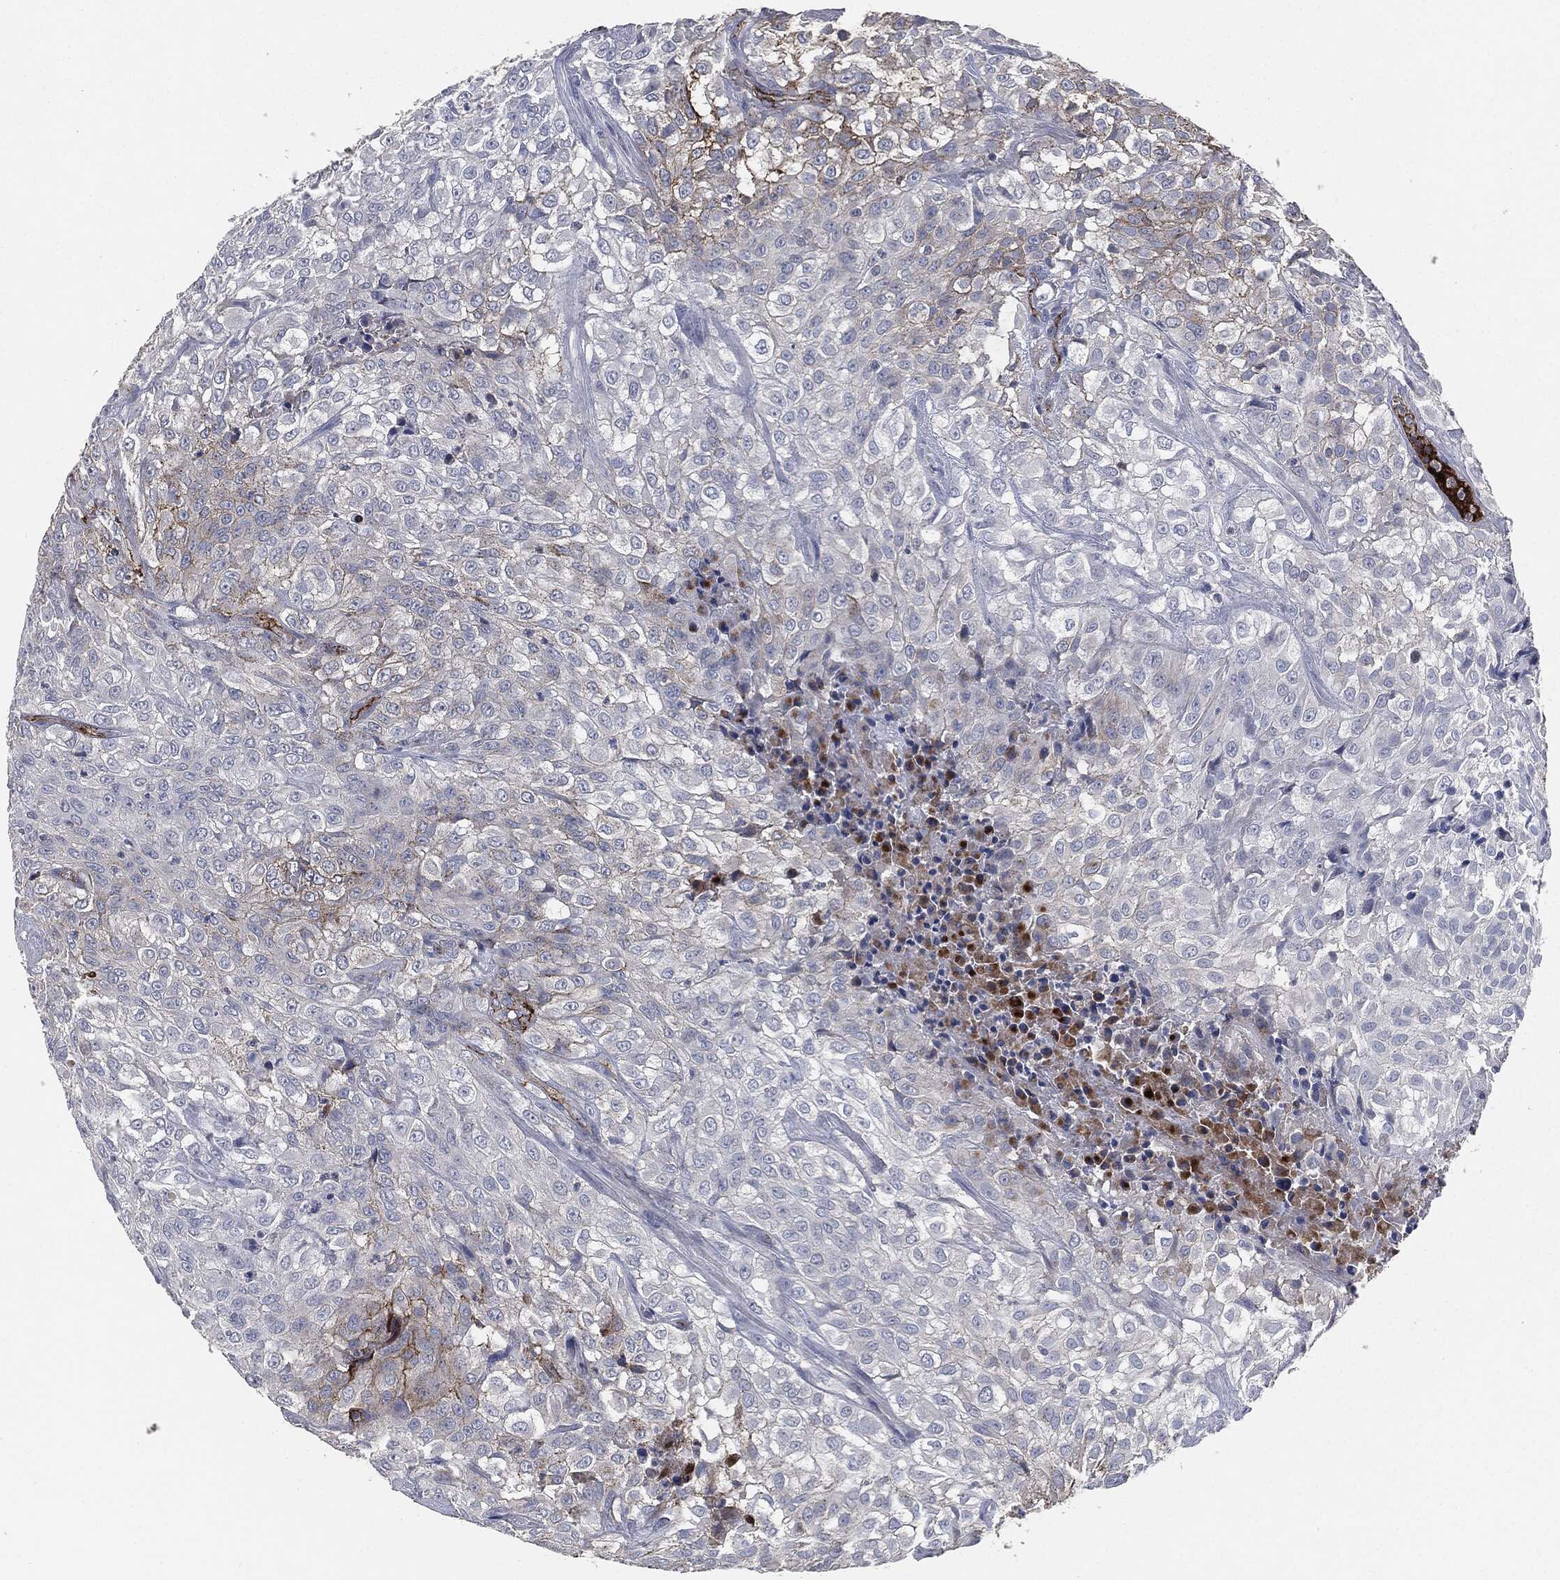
{"staining": {"intensity": "strong", "quantity": "<25%", "location": "cytoplasmic/membranous"}, "tissue": "urothelial cancer", "cell_type": "Tumor cells", "image_type": "cancer", "snomed": [{"axis": "morphology", "description": "Urothelial carcinoma, High grade"}, {"axis": "topography", "description": "Urinary bladder"}], "caption": "This is a photomicrograph of IHC staining of high-grade urothelial carcinoma, which shows strong staining in the cytoplasmic/membranous of tumor cells.", "gene": "APOB", "patient": {"sex": "male", "age": 56}}